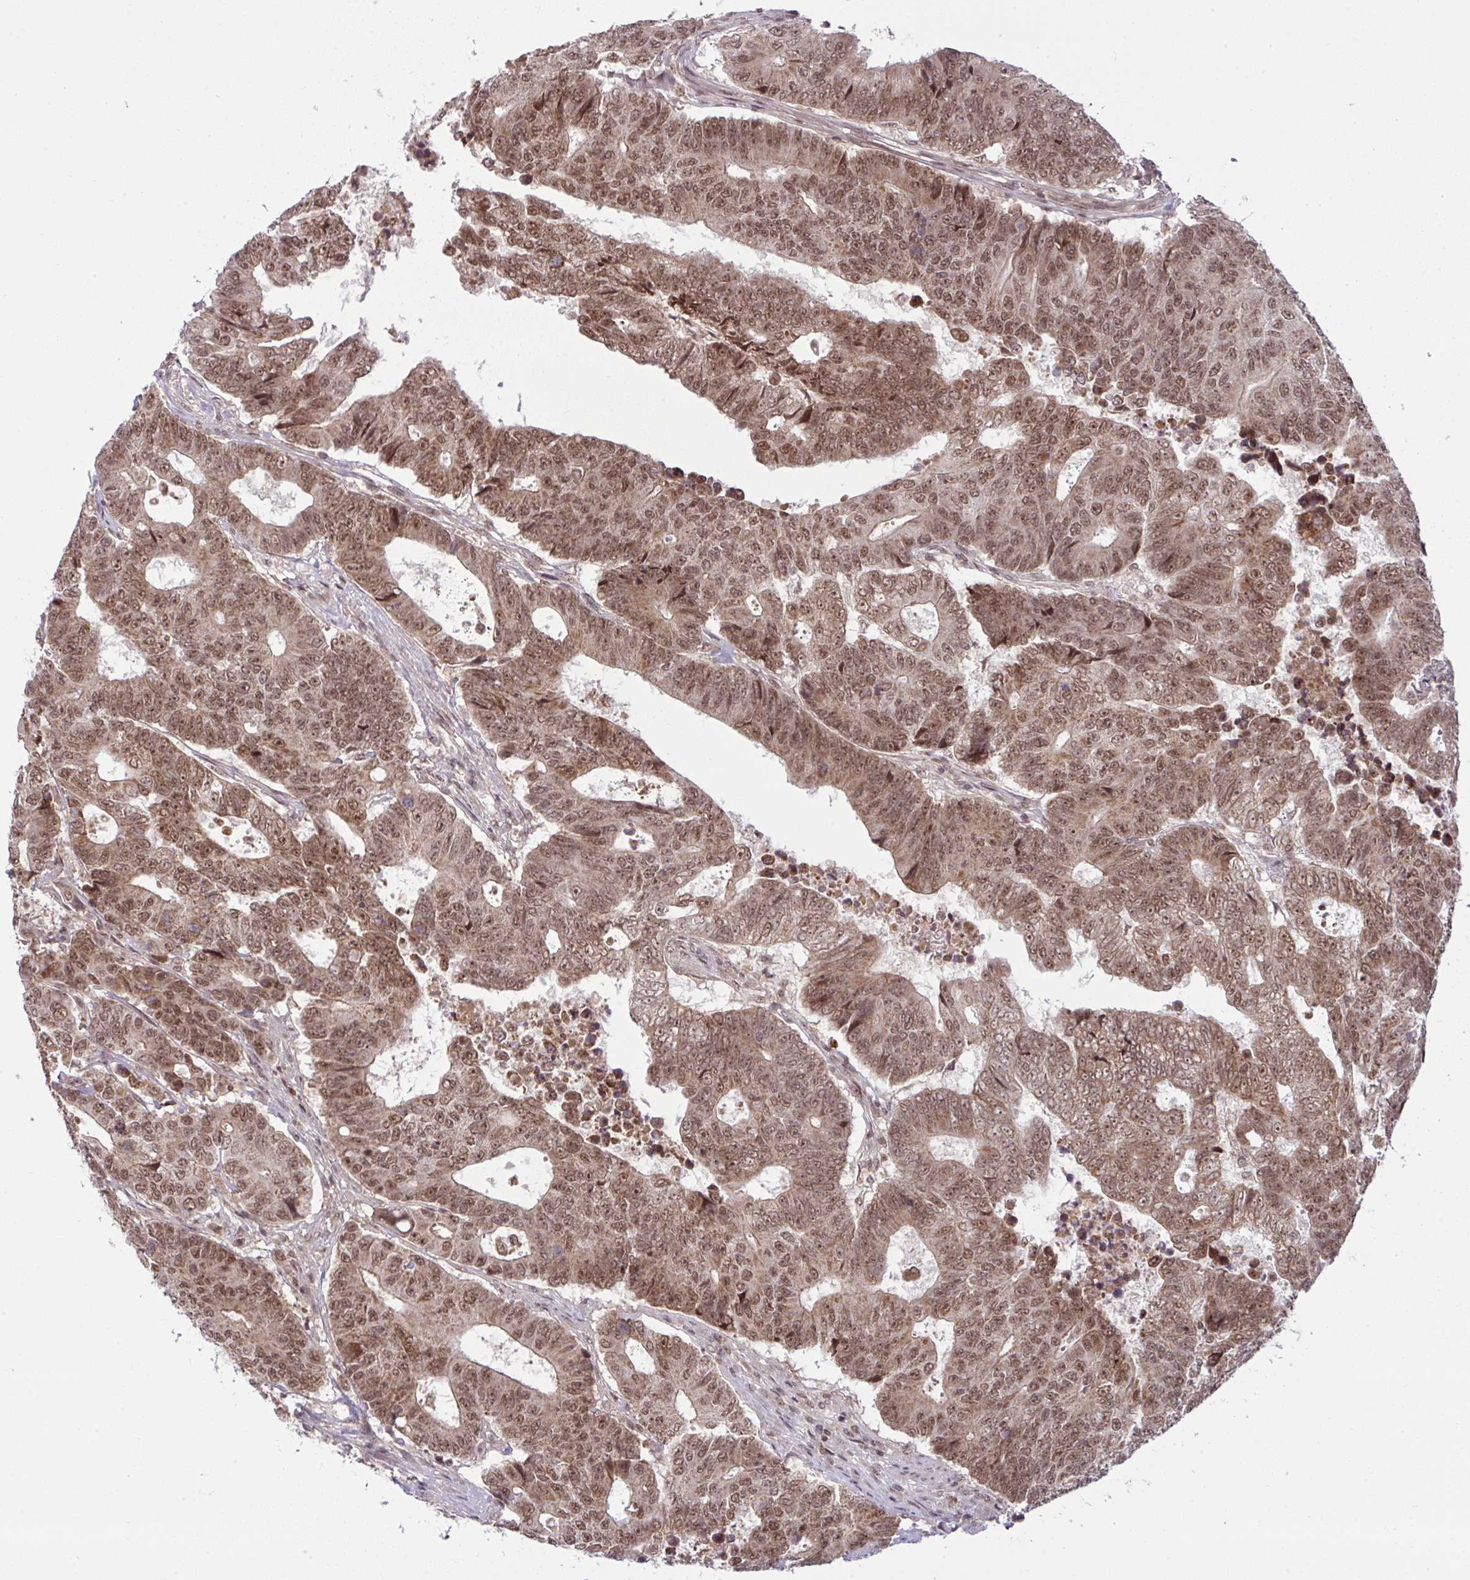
{"staining": {"intensity": "moderate", "quantity": ">75%", "location": "cytoplasmic/membranous,nuclear"}, "tissue": "colorectal cancer", "cell_type": "Tumor cells", "image_type": "cancer", "snomed": [{"axis": "morphology", "description": "Adenocarcinoma, NOS"}, {"axis": "topography", "description": "Colon"}], "caption": "DAB immunohistochemical staining of human colorectal cancer displays moderate cytoplasmic/membranous and nuclear protein positivity in approximately >75% of tumor cells.", "gene": "KLF2", "patient": {"sex": "female", "age": 48}}